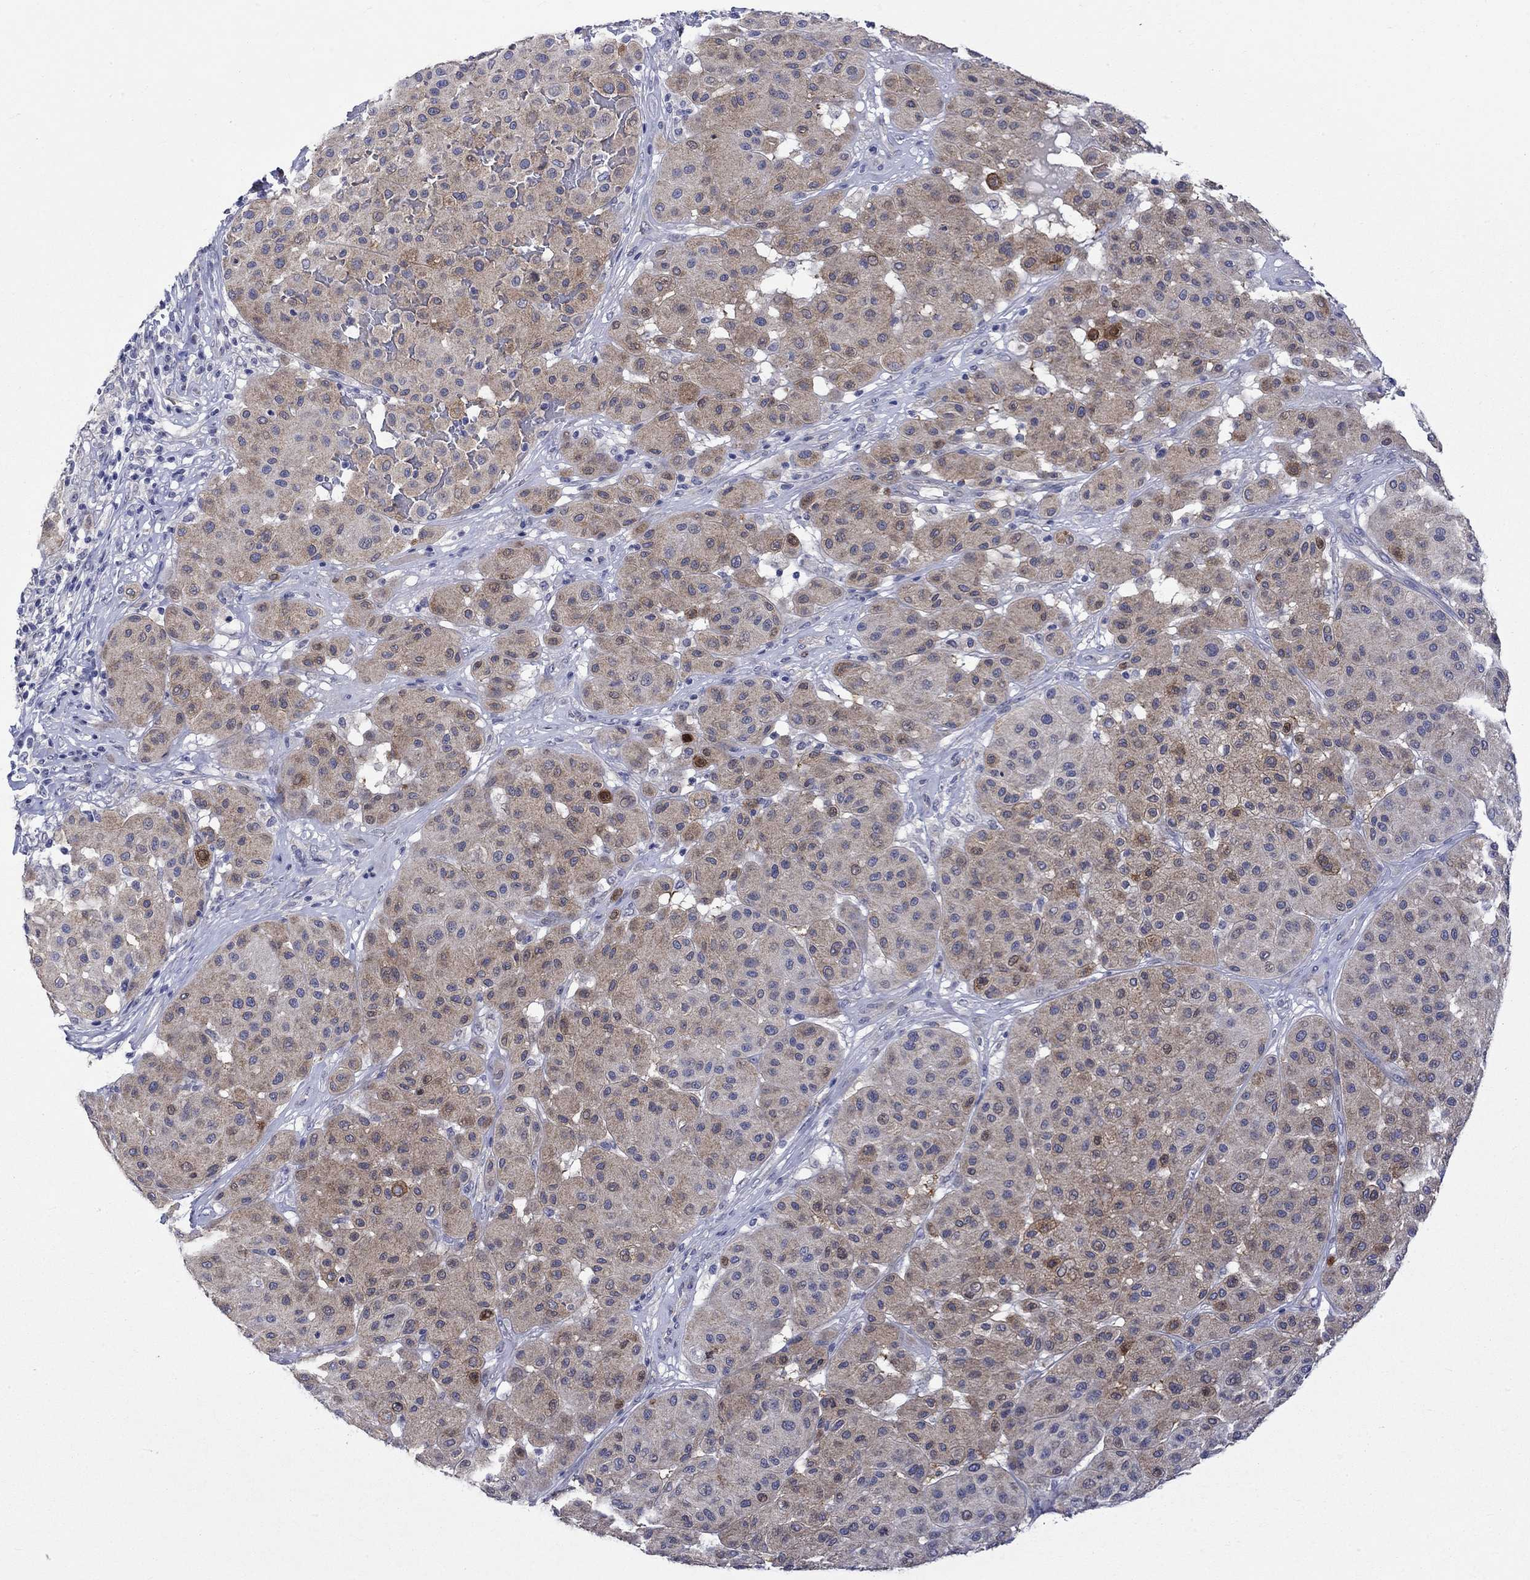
{"staining": {"intensity": "weak", "quantity": "25%-75%", "location": "cytoplasmic/membranous"}, "tissue": "melanoma", "cell_type": "Tumor cells", "image_type": "cancer", "snomed": [{"axis": "morphology", "description": "Malignant melanoma, Metastatic site"}, {"axis": "topography", "description": "Smooth muscle"}], "caption": "Weak cytoplasmic/membranous expression is appreciated in about 25%-75% of tumor cells in malignant melanoma (metastatic site).", "gene": "CRYAB", "patient": {"sex": "male", "age": 41}}